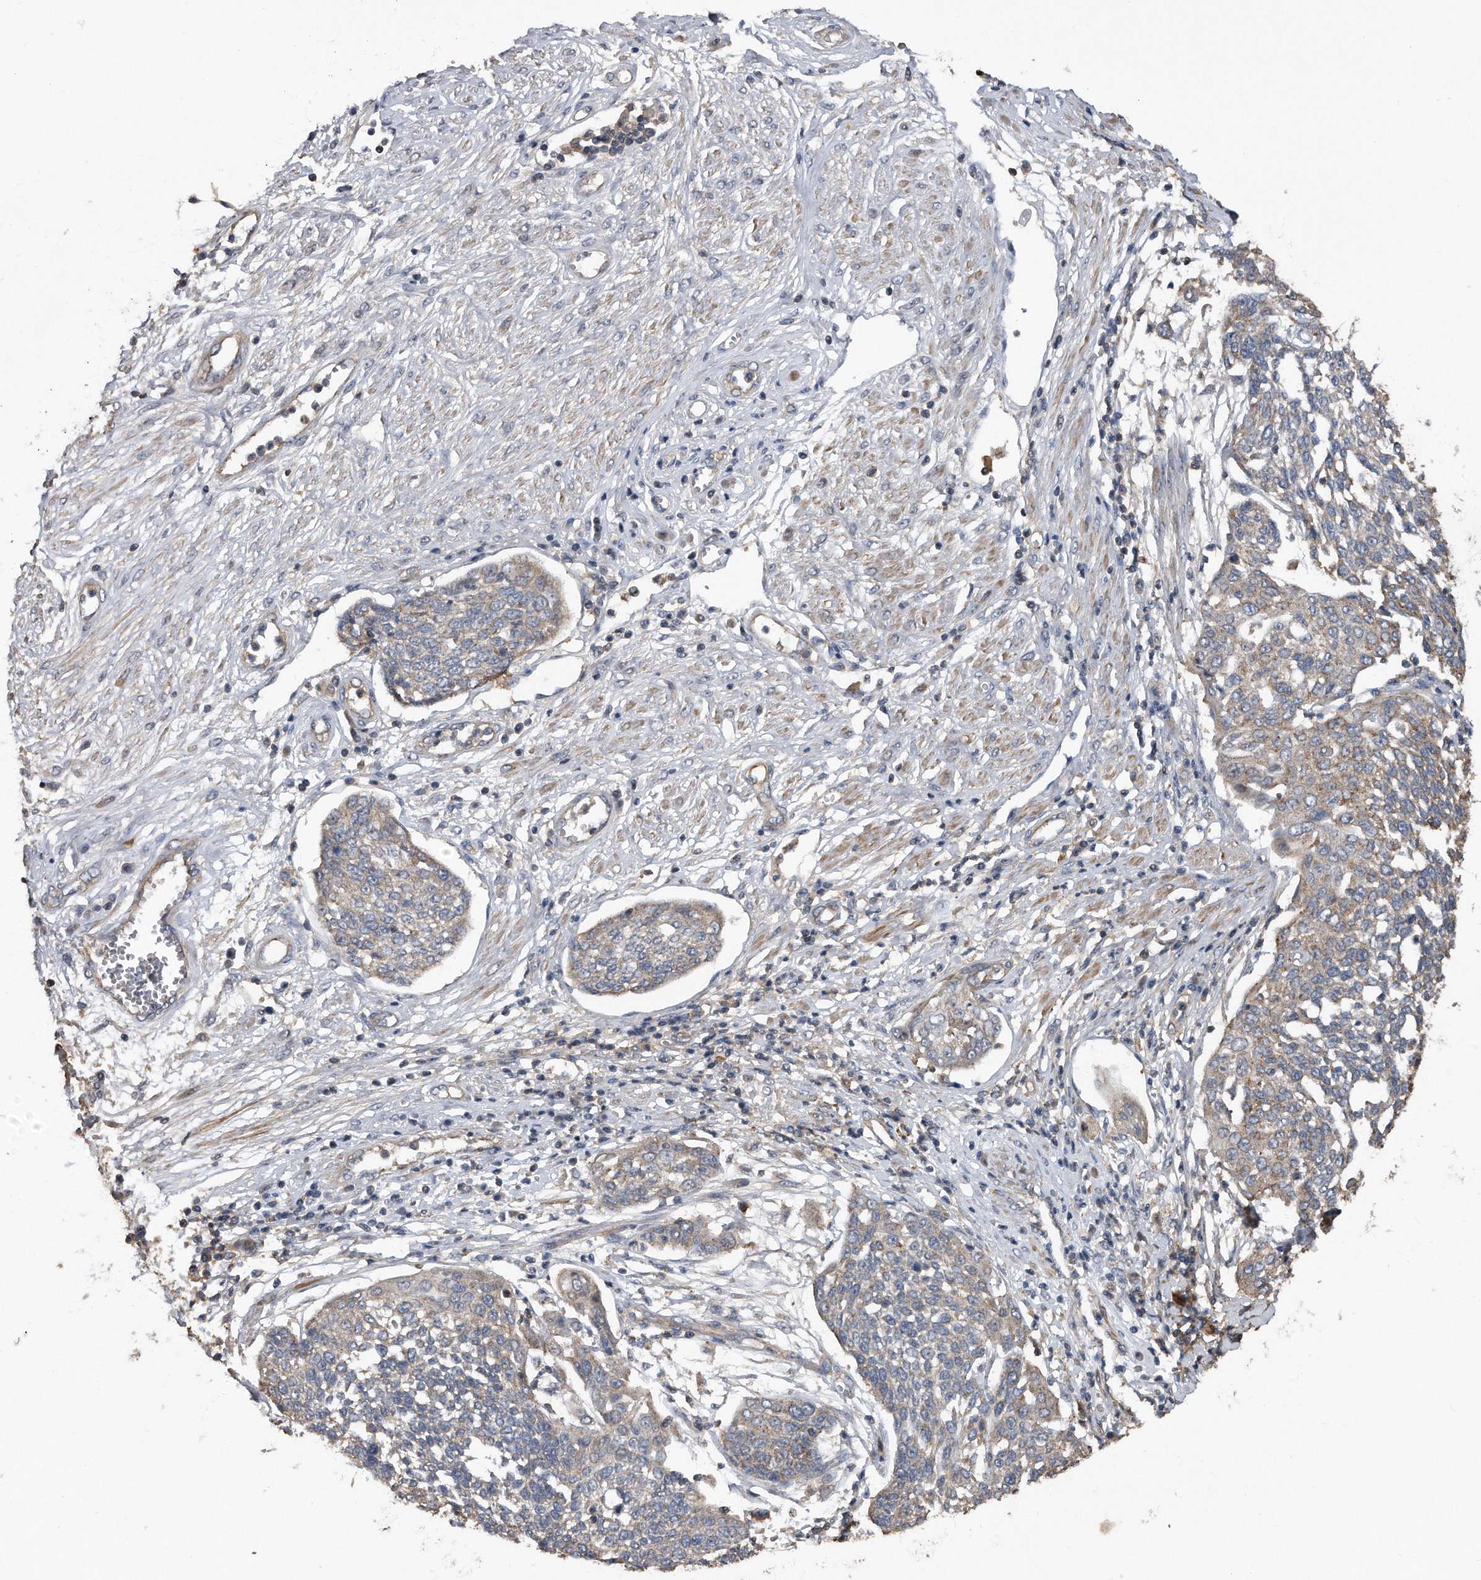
{"staining": {"intensity": "weak", "quantity": "25%-75%", "location": "cytoplasmic/membranous"}, "tissue": "cervical cancer", "cell_type": "Tumor cells", "image_type": "cancer", "snomed": [{"axis": "morphology", "description": "Squamous cell carcinoma, NOS"}, {"axis": "topography", "description": "Cervix"}], "caption": "Brown immunohistochemical staining in human cervical squamous cell carcinoma demonstrates weak cytoplasmic/membranous staining in approximately 25%-75% of tumor cells.", "gene": "KCND3", "patient": {"sex": "female", "age": 34}}